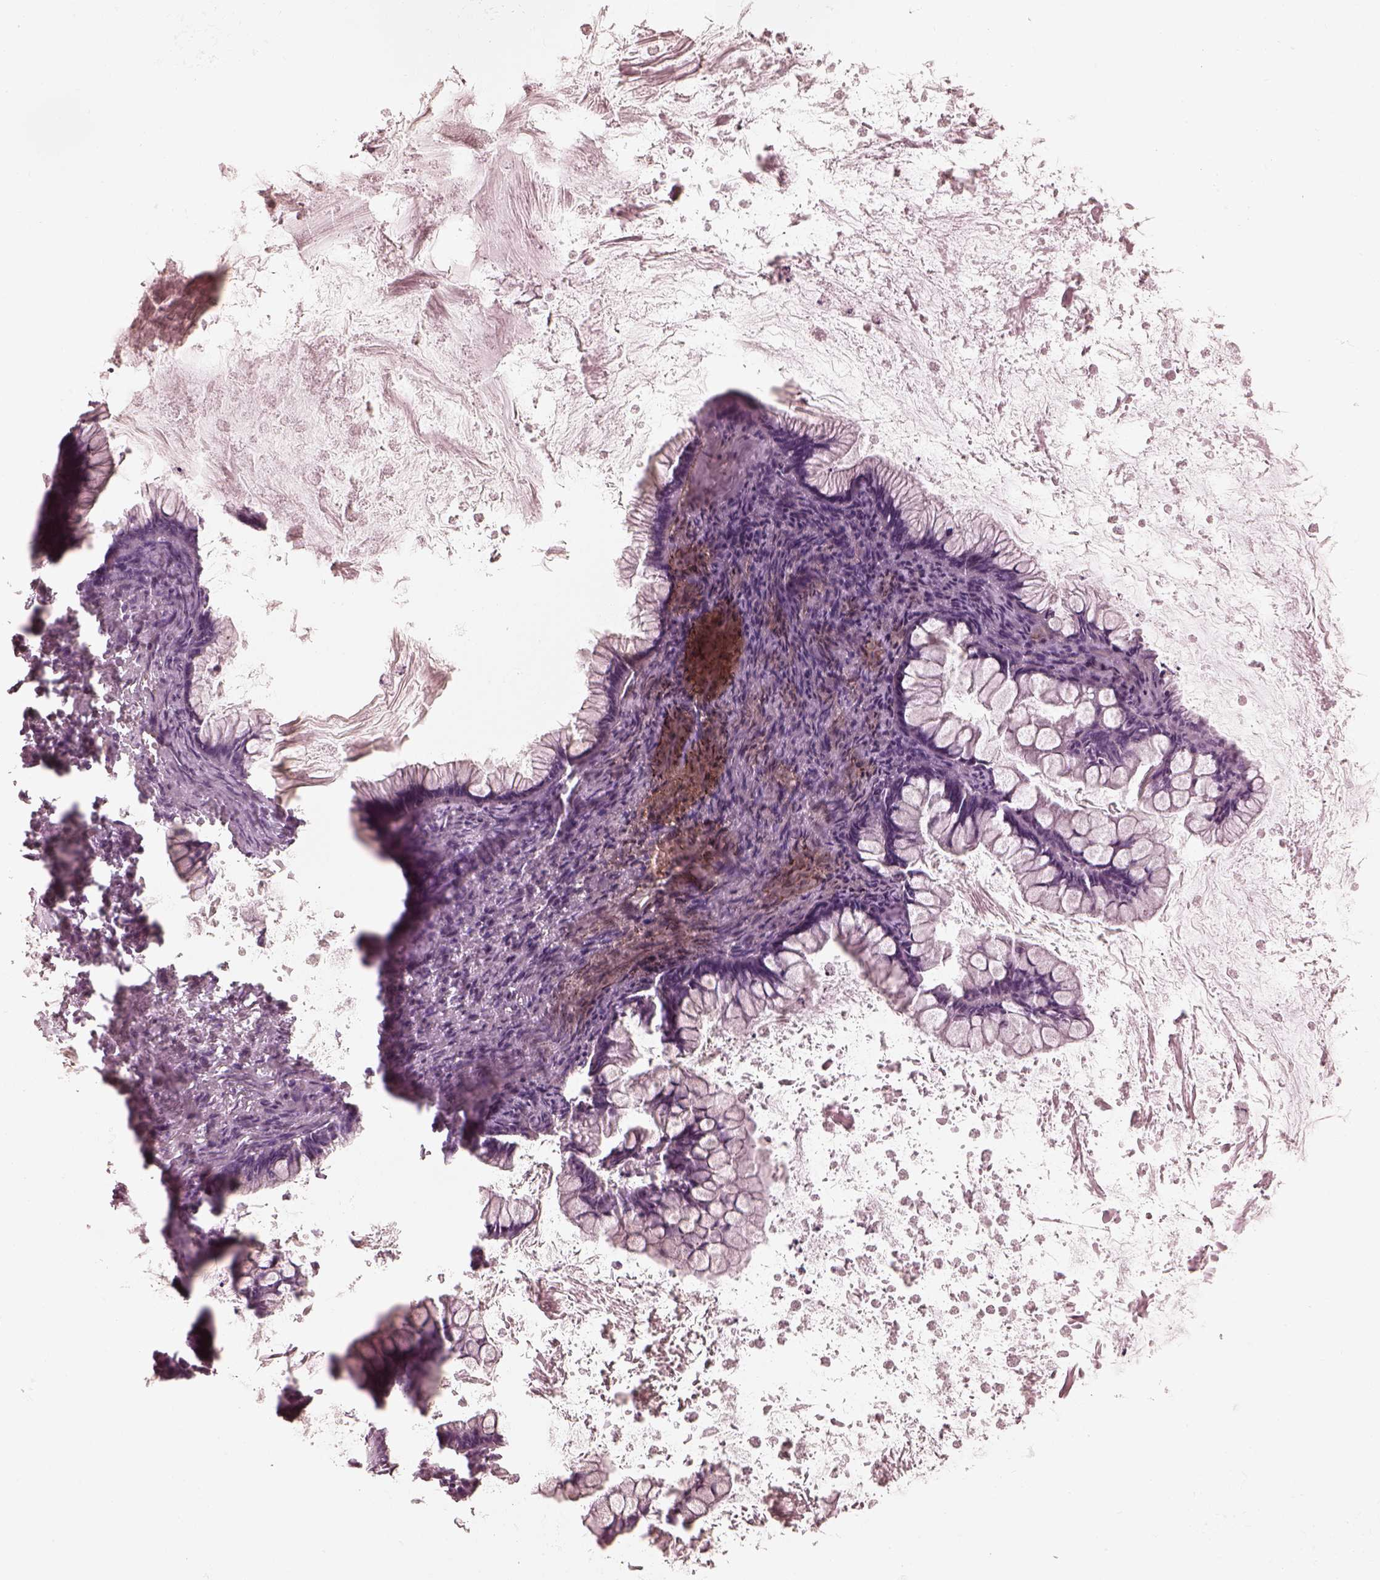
{"staining": {"intensity": "negative", "quantity": "none", "location": "none"}, "tissue": "ovarian cancer", "cell_type": "Tumor cells", "image_type": "cancer", "snomed": [{"axis": "morphology", "description": "Cystadenocarcinoma, mucinous, NOS"}, {"axis": "topography", "description": "Ovary"}], "caption": "Ovarian cancer (mucinous cystadenocarcinoma) was stained to show a protein in brown. There is no significant expression in tumor cells.", "gene": "CALR3", "patient": {"sex": "female", "age": 67}}